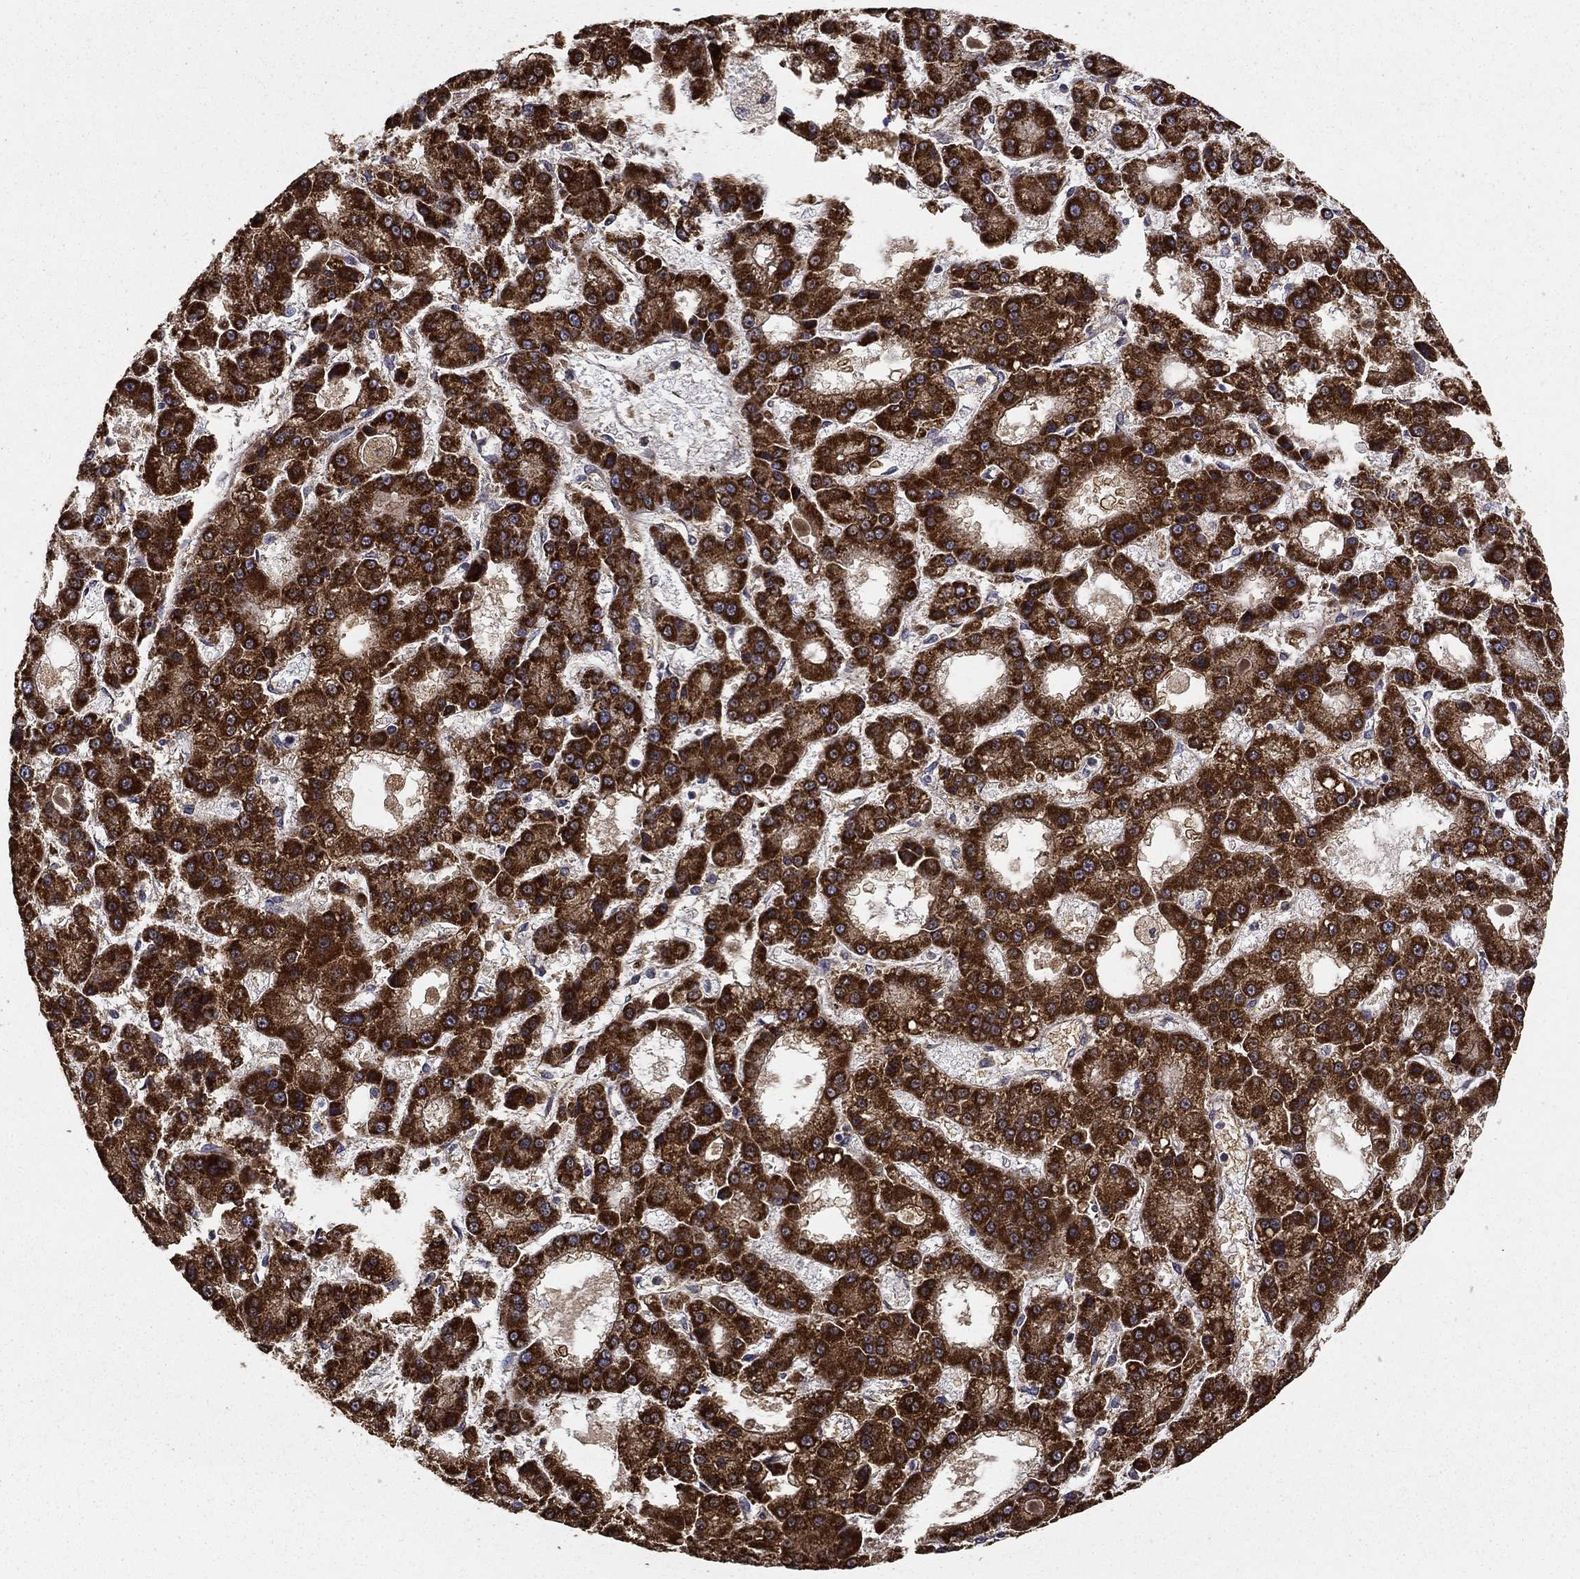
{"staining": {"intensity": "strong", "quantity": ">75%", "location": "cytoplasmic/membranous"}, "tissue": "liver cancer", "cell_type": "Tumor cells", "image_type": "cancer", "snomed": [{"axis": "morphology", "description": "Carcinoma, Hepatocellular, NOS"}, {"axis": "topography", "description": "Liver"}], "caption": "Immunohistochemical staining of human liver cancer (hepatocellular carcinoma) displays high levels of strong cytoplasmic/membranous positivity in approximately >75% of tumor cells. (brown staining indicates protein expression, while blue staining denotes nuclei).", "gene": "GCSH", "patient": {"sex": "male", "age": 70}}